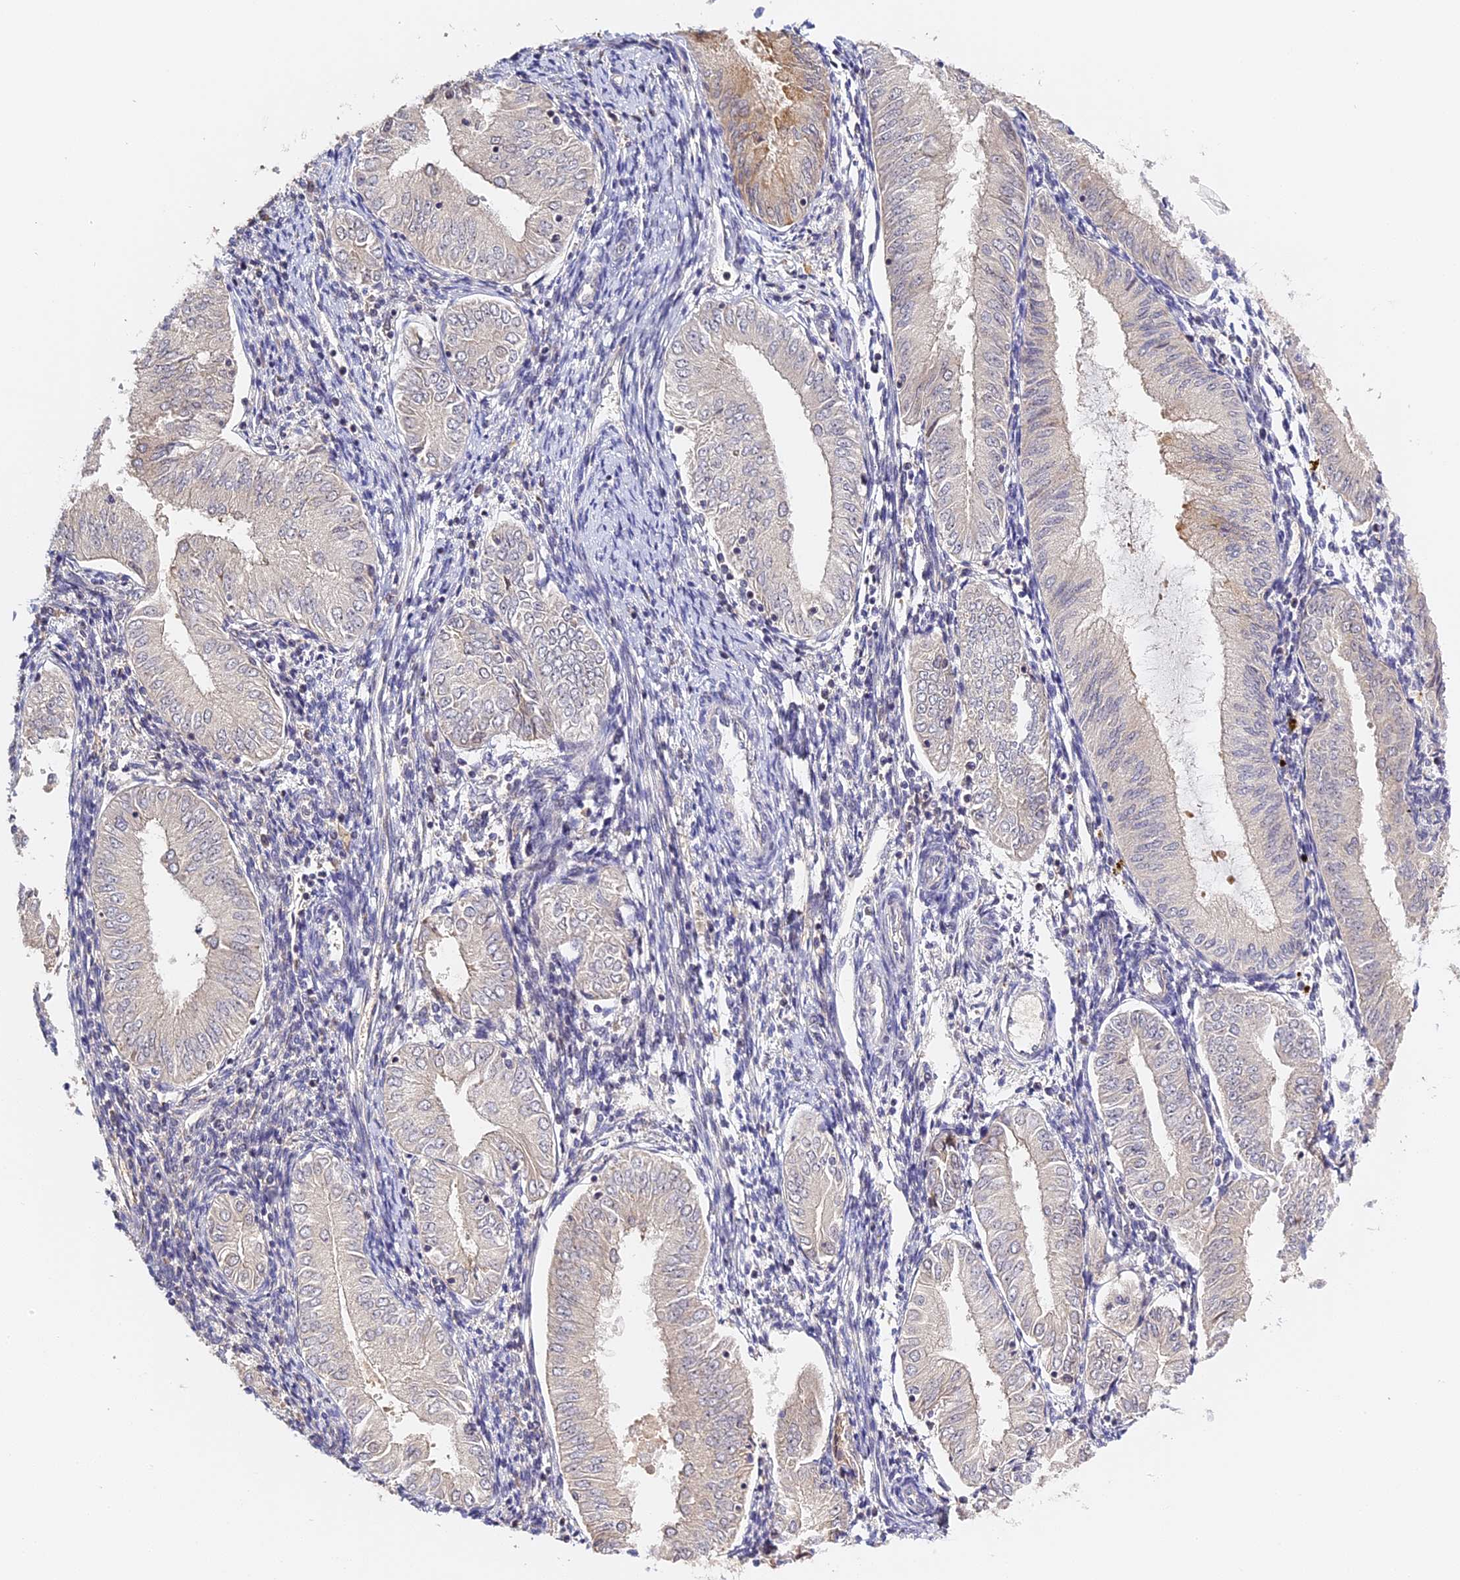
{"staining": {"intensity": "negative", "quantity": "none", "location": "none"}, "tissue": "endometrial cancer", "cell_type": "Tumor cells", "image_type": "cancer", "snomed": [{"axis": "morphology", "description": "Adenocarcinoma, NOS"}, {"axis": "topography", "description": "Endometrium"}], "caption": "DAB immunohistochemical staining of human adenocarcinoma (endometrial) demonstrates no significant expression in tumor cells. Brightfield microscopy of immunohistochemistry (IHC) stained with DAB (3,3'-diaminobenzidine) (brown) and hematoxylin (blue), captured at high magnification.", "gene": "IMPACT", "patient": {"sex": "female", "age": 53}}